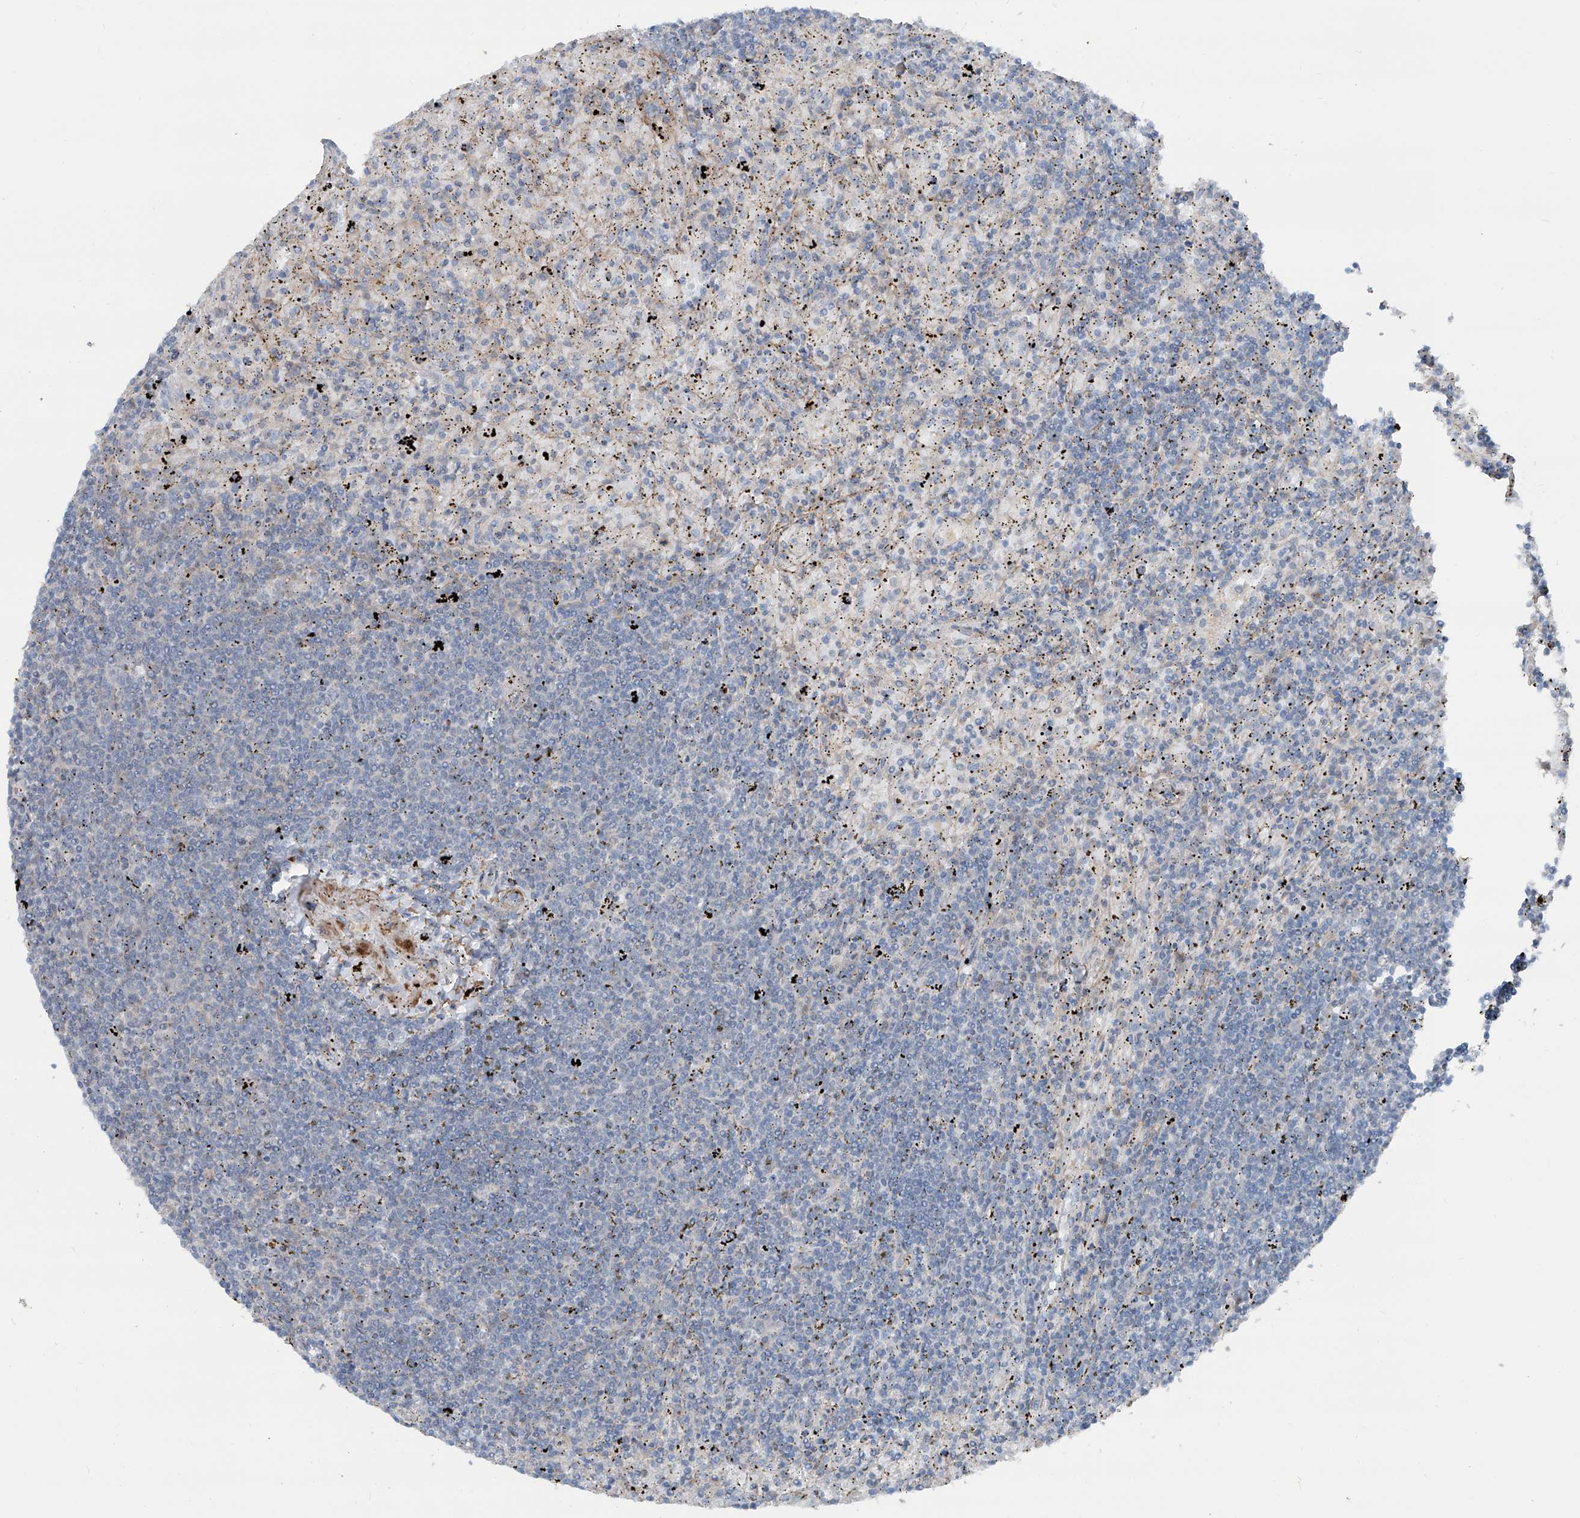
{"staining": {"intensity": "negative", "quantity": "none", "location": "none"}, "tissue": "lymphoma", "cell_type": "Tumor cells", "image_type": "cancer", "snomed": [{"axis": "morphology", "description": "Malignant lymphoma, non-Hodgkin's type, Low grade"}, {"axis": "topography", "description": "Spleen"}], "caption": "A histopathology image of malignant lymphoma, non-Hodgkin's type (low-grade) stained for a protein exhibits no brown staining in tumor cells.", "gene": "HSPB11", "patient": {"sex": "male", "age": 76}}